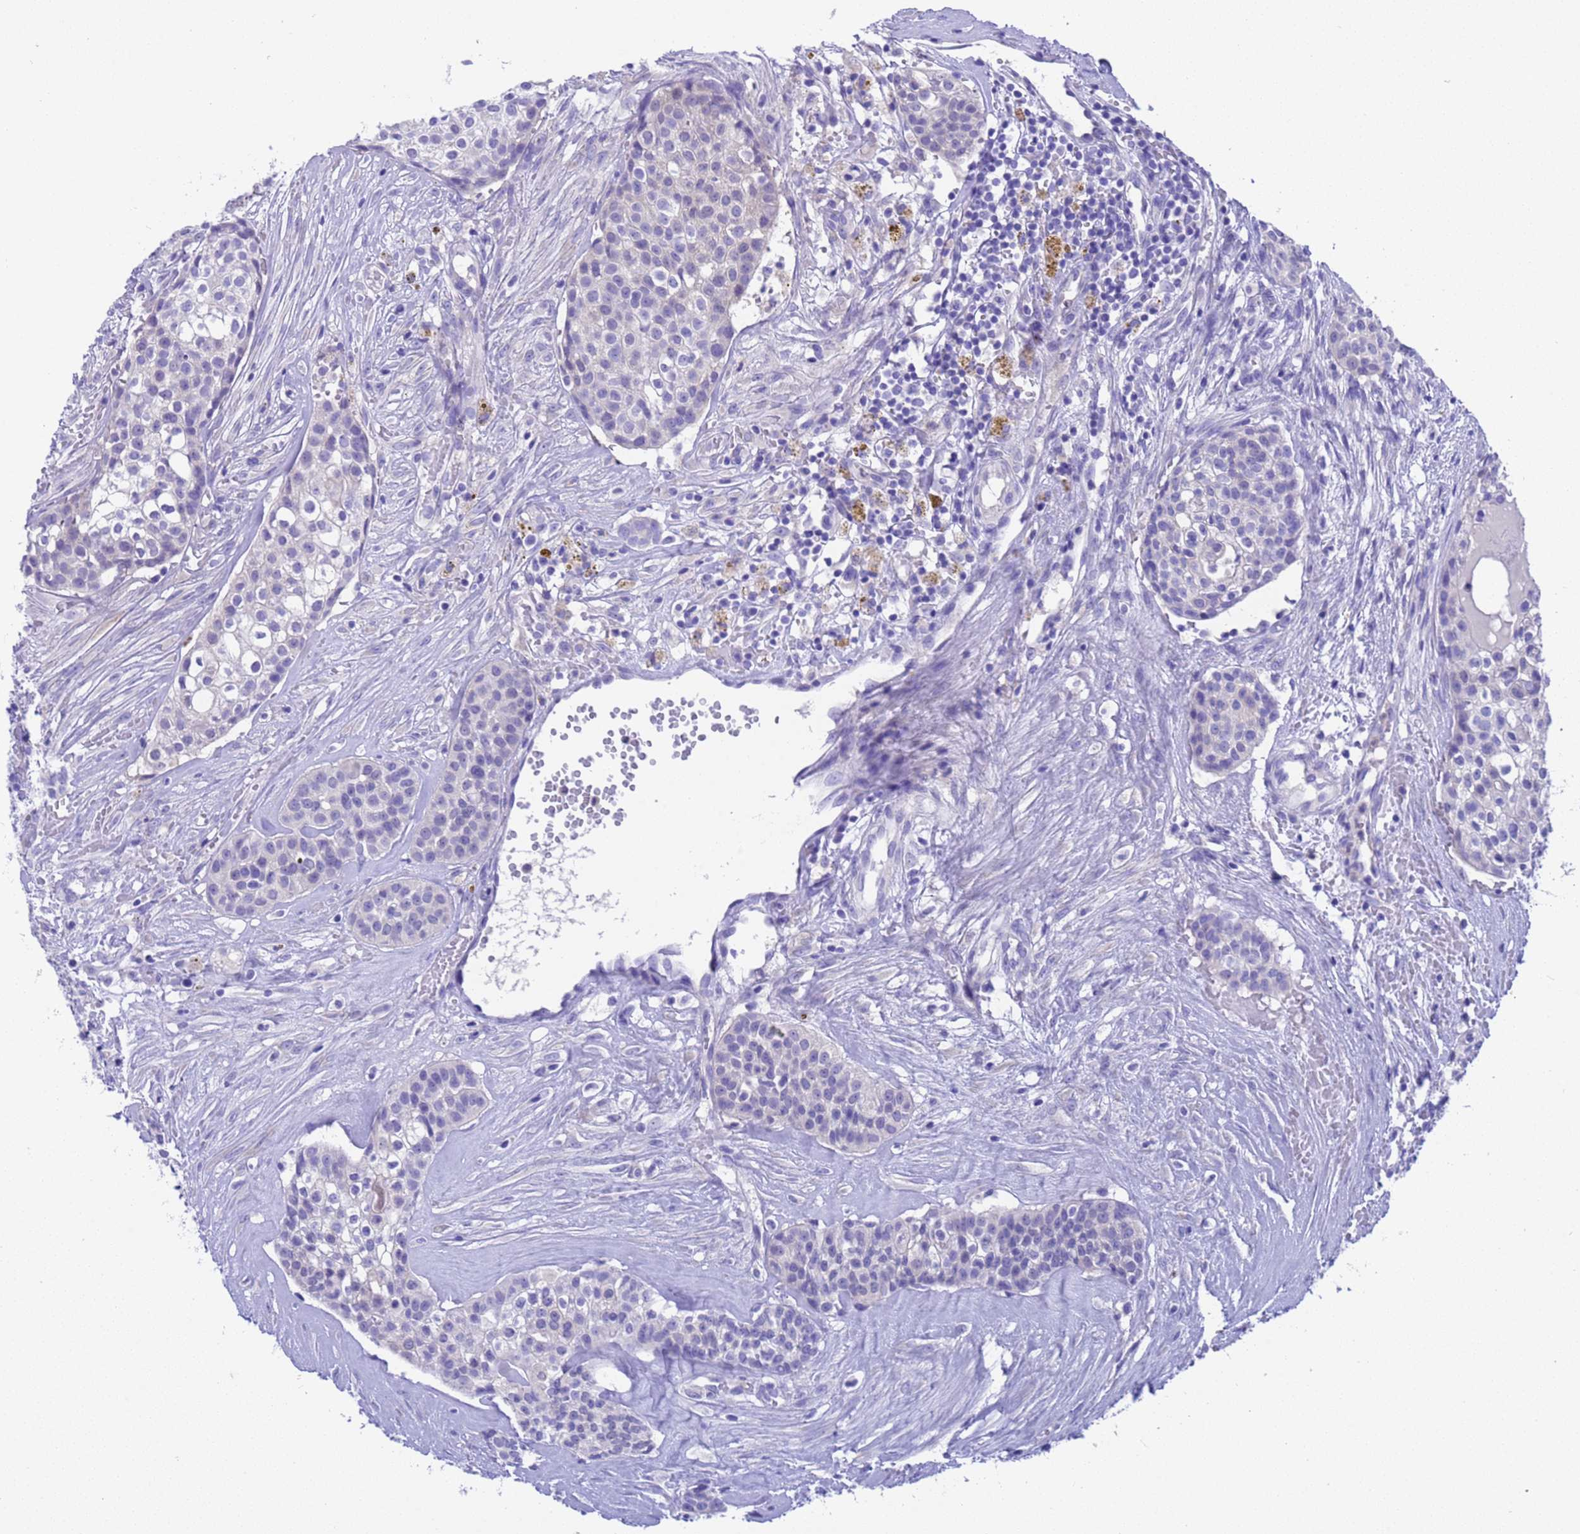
{"staining": {"intensity": "negative", "quantity": "none", "location": "none"}, "tissue": "head and neck cancer", "cell_type": "Tumor cells", "image_type": "cancer", "snomed": [{"axis": "morphology", "description": "Adenocarcinoma, NOS"}, {"axis": "topography", "description": "Head-Neck"}], "caption": "A photomicrograph of human head and neck adenocarcinoma is negative for staining in tumor cells.", "gene": "USP38", "patient": {"sex": "male", "age": 81}}